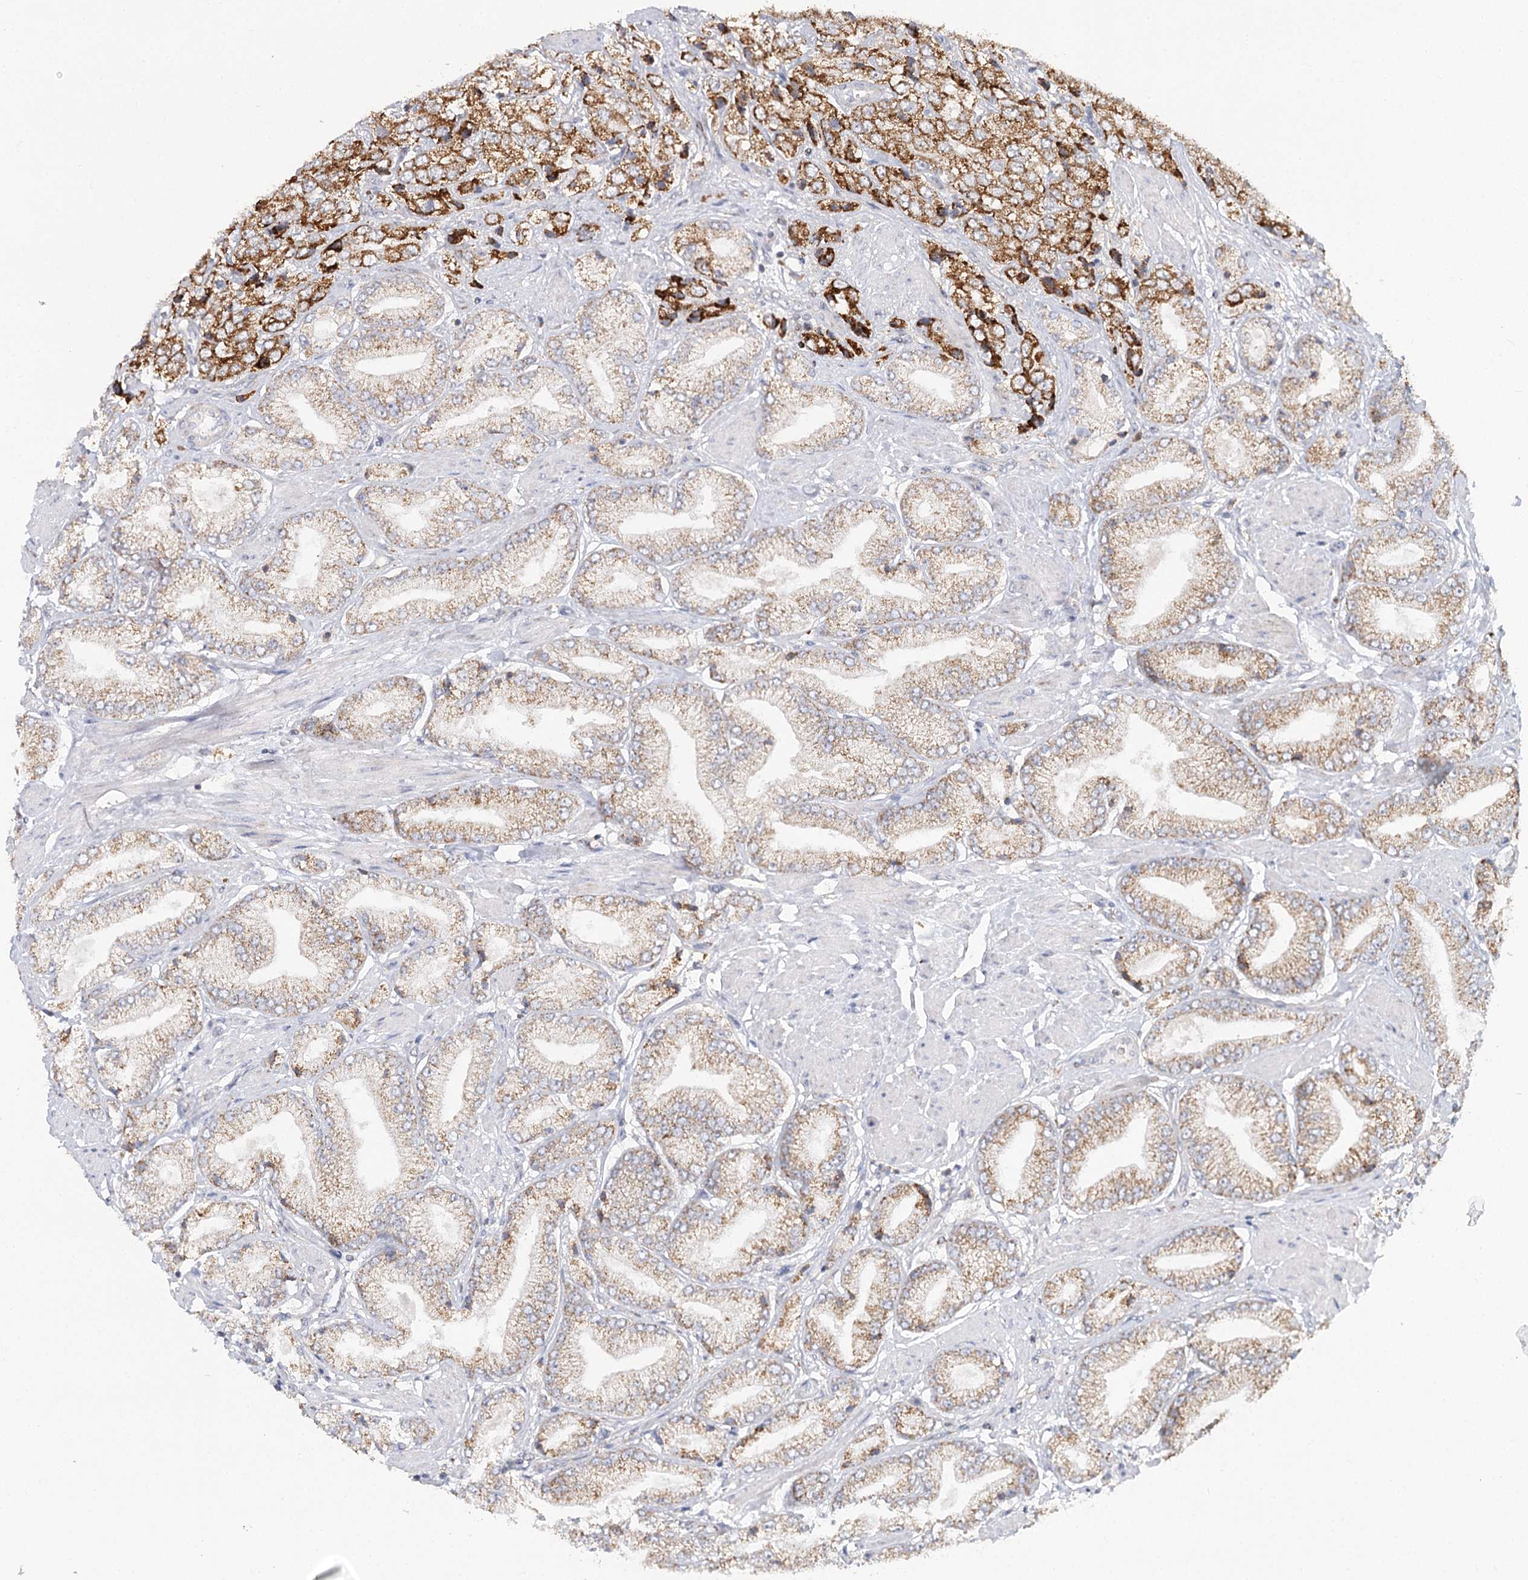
{"staining": {"intensity": "strong", "quantity": "25%-75%", "location": "cytoplasmic/membranous"}, "tissue": "prostate cancer", "cell_type": "Tumor cells", "image_type": "cancer", "snomed": [{"axis": "morphology", "description": "Adenocarcinoma, High grade"}, {"axis": "topography", "description": "Prostate"}], "caption": "Prostate high-grade adenocarcinoma was stained to show a protein in brown. There is high levels of strong cytoplasmic/membranous expression in about 25%-75% of tumor cells. (Stains: DAB in brown, nuclei in blue, Microscopy: brightfield microscopy at high magnification).", "gene": "TAS1R1", "patient": {"sex": "male", "age": 50}}